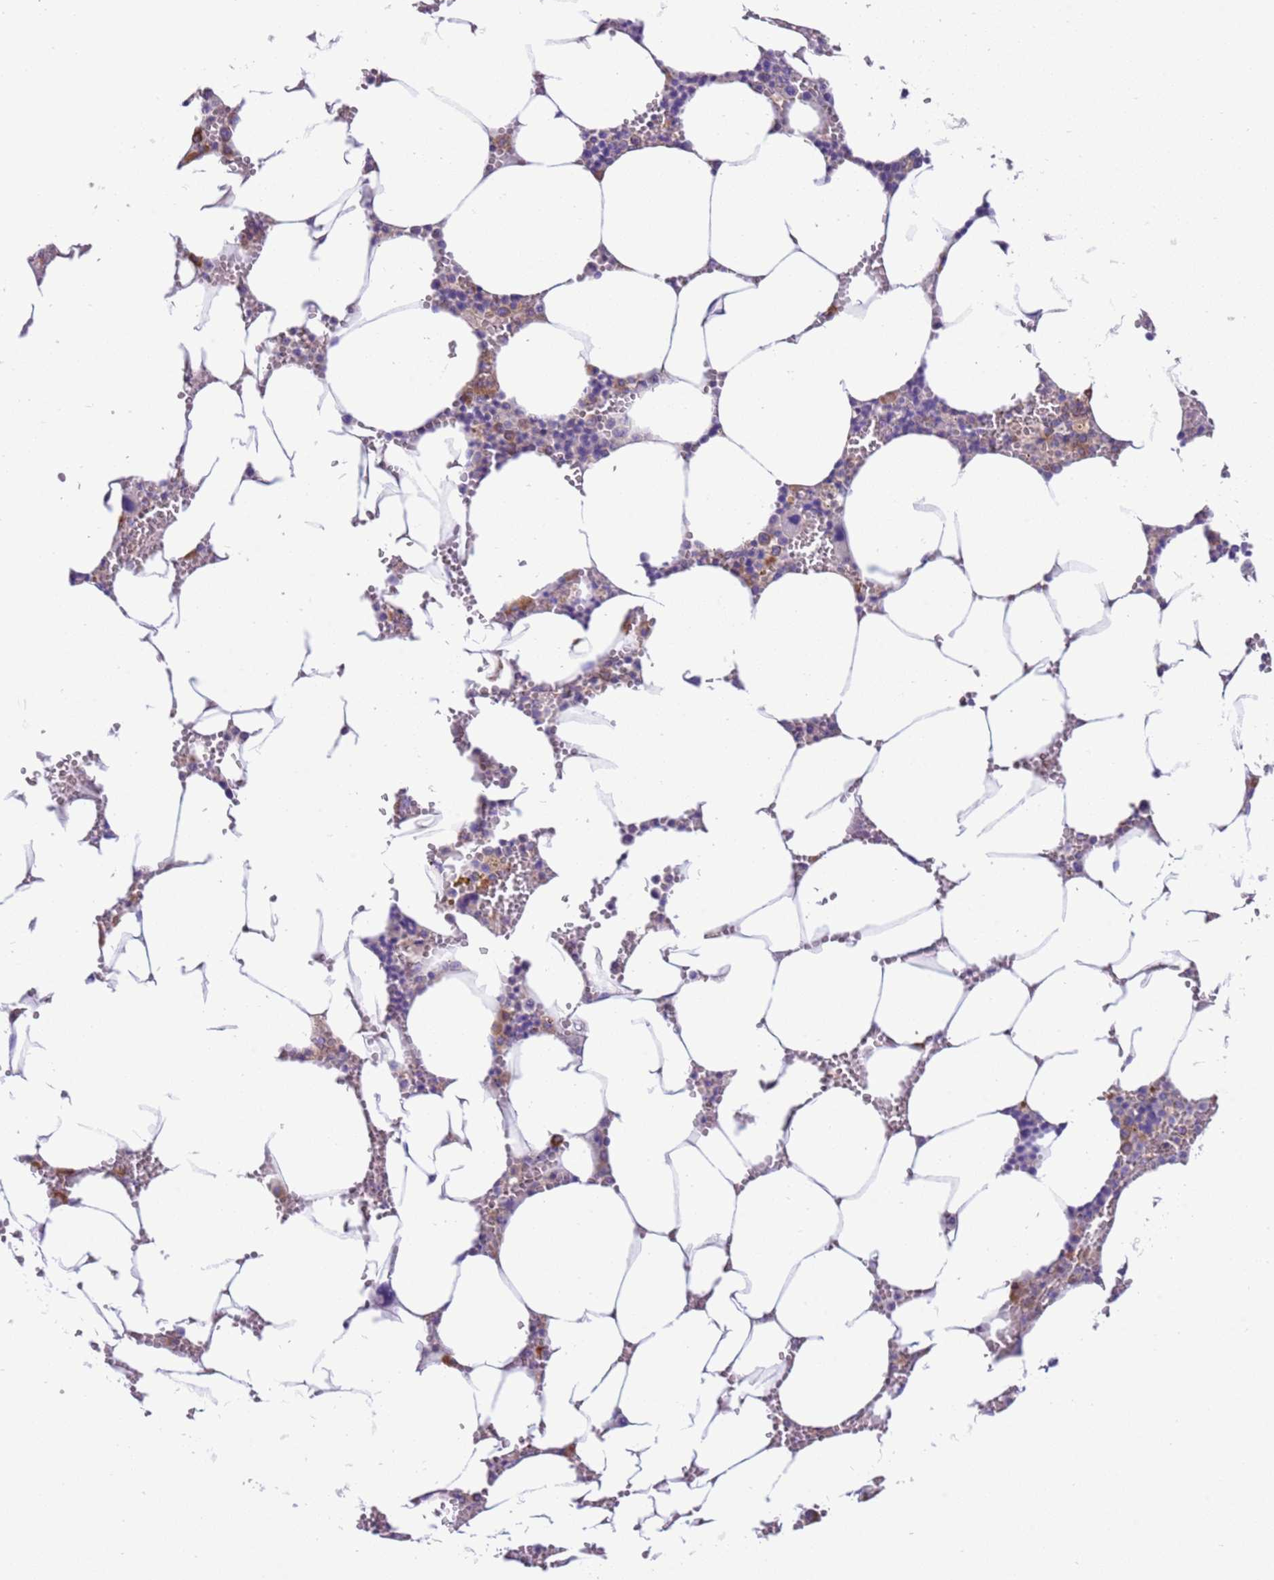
{"staining": {"intensity": "negative", "quantity": "none", "location": "none"}, "tissue": "bone marrow", "cell_type": "Hematopoietic cells", "image_type": "normal", "snomed": [{"axis": "morphology", "description": "Normal tissue, NOS"}, {"axis": "topography", "description": "Bone marrow"}], "caption": "High magnification brightfield microscopy of normal bone marrow stained with DAB (3,3'-diaminobenzidine) (brown) and counterstained with hematoxylin (blue): hematopoietic cells show no significant staining. (DAB (3,3'-diaminobenzidine) IHC, high magnification).", "gene": "VARS1", "patient": {"sex": "male", "age": 70}}